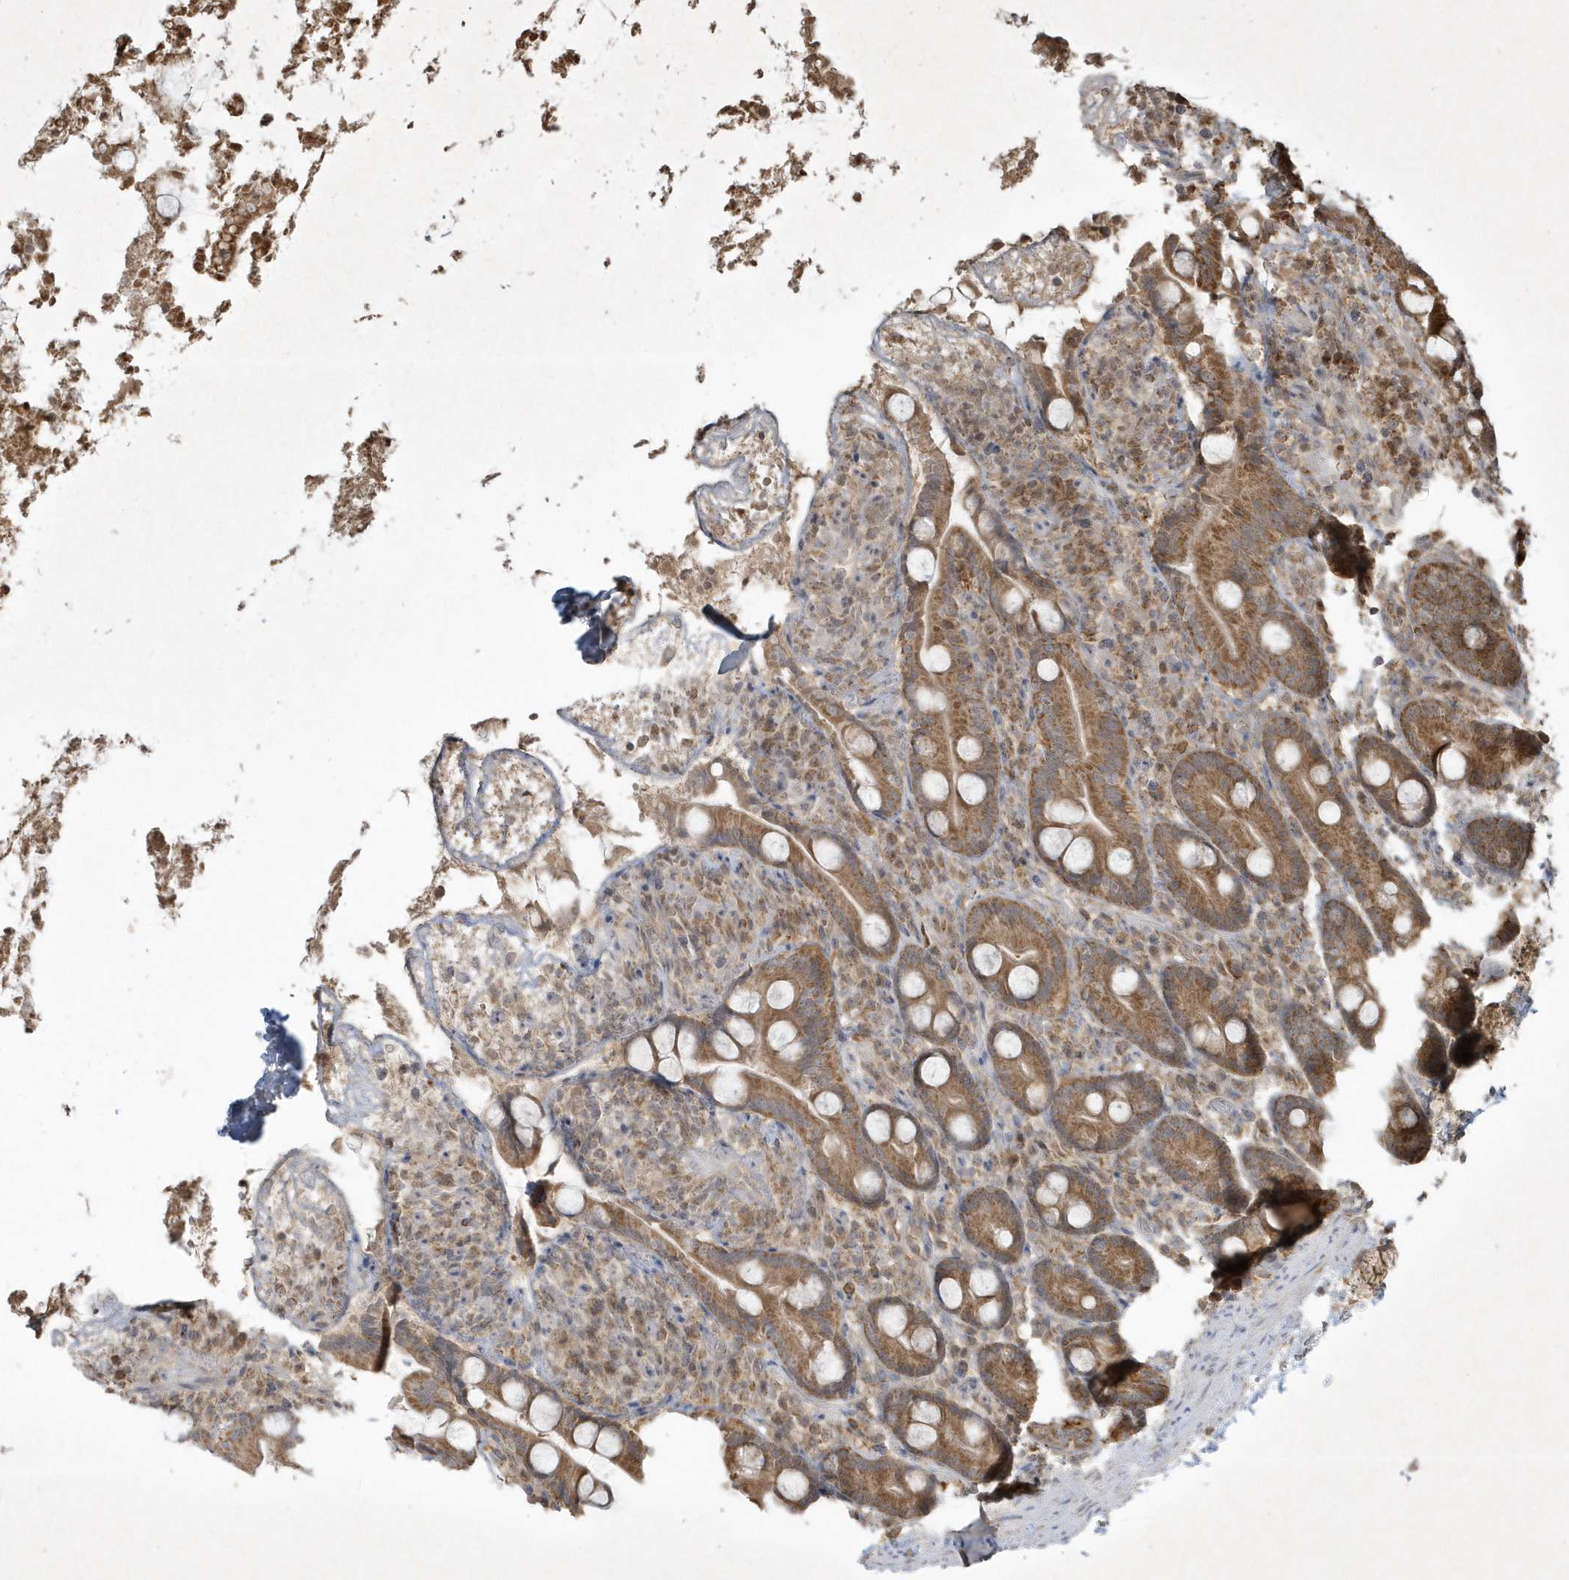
{"staining": {"intensity": "moderate", "quantity": ">75%", "location": "cytoplasmic/membranous"}, "tissue": "duodenum", "cell_type": "Glandular cells", "image_type": "normal", "snomed": [{"axis": "morphology", "description": "Normal tissue, NOS"}, {"axis": "topography", "description": "Duodenum"}], "caption": "Duodenum stained for a protein (brown) demonstrates moderate cytoplasmic/membranous positive staining in about >75% of glandular cells.", "gene": "PLTP", "patient": {"sex": "male", "age": 35}}